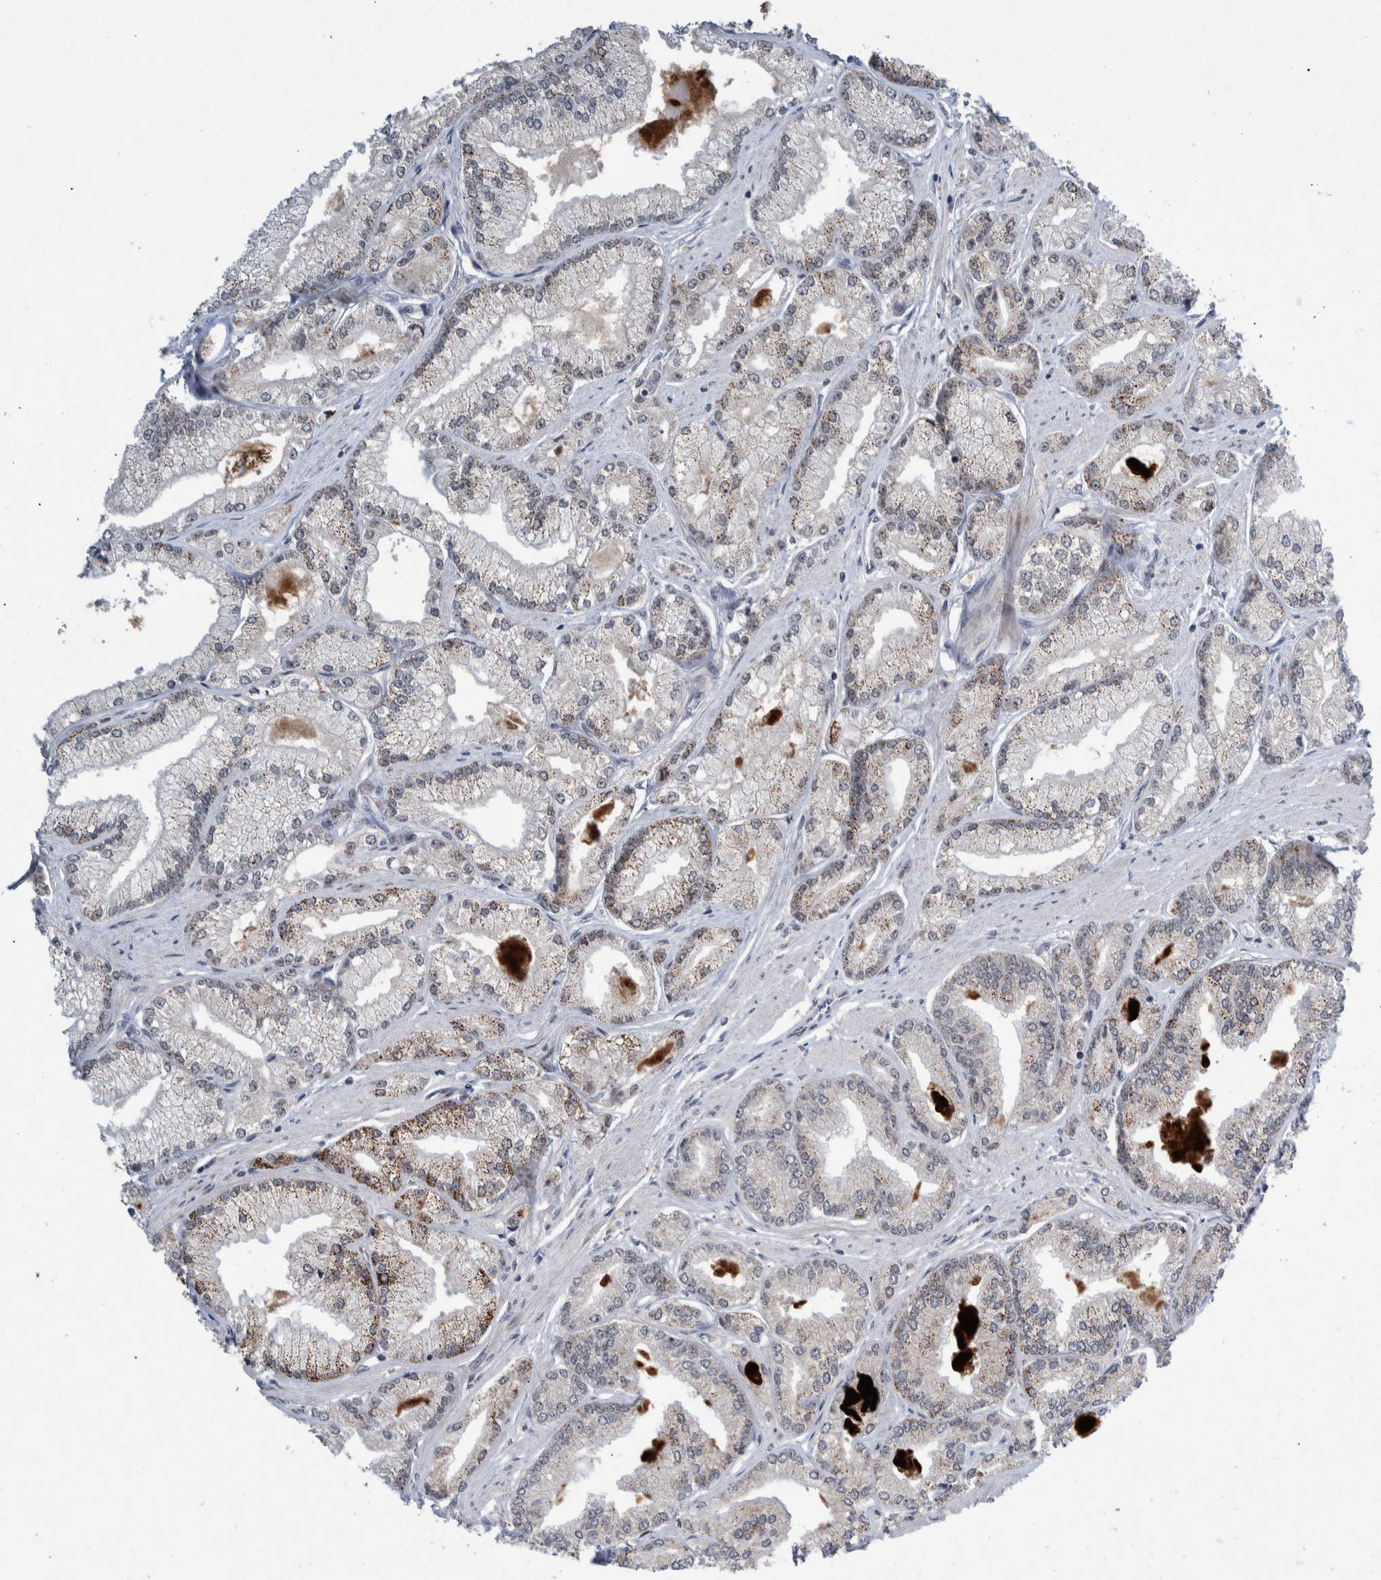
{"staining": {"intensity": "weak", "quantity": "25%-75%", "location": "cytoplasmic/membranous"}, "tissue": "prostate cancer", "cell_type": "Tumor cells", "image_type": "cancer", "snomed": [{"axis": "morphology", "description": "Adenocarcinoma, Low grade"}, {"axis": "topography", "description": "Prostate"}], "caption": "Brown immunohistochemical staining in human prostate cancer exhibits weak cytoplasmic/membranous staining in approximately 25%-75% of tumor cells.", "gene": "ESRP1", "patient": {"sex": "male", "age": 52}}